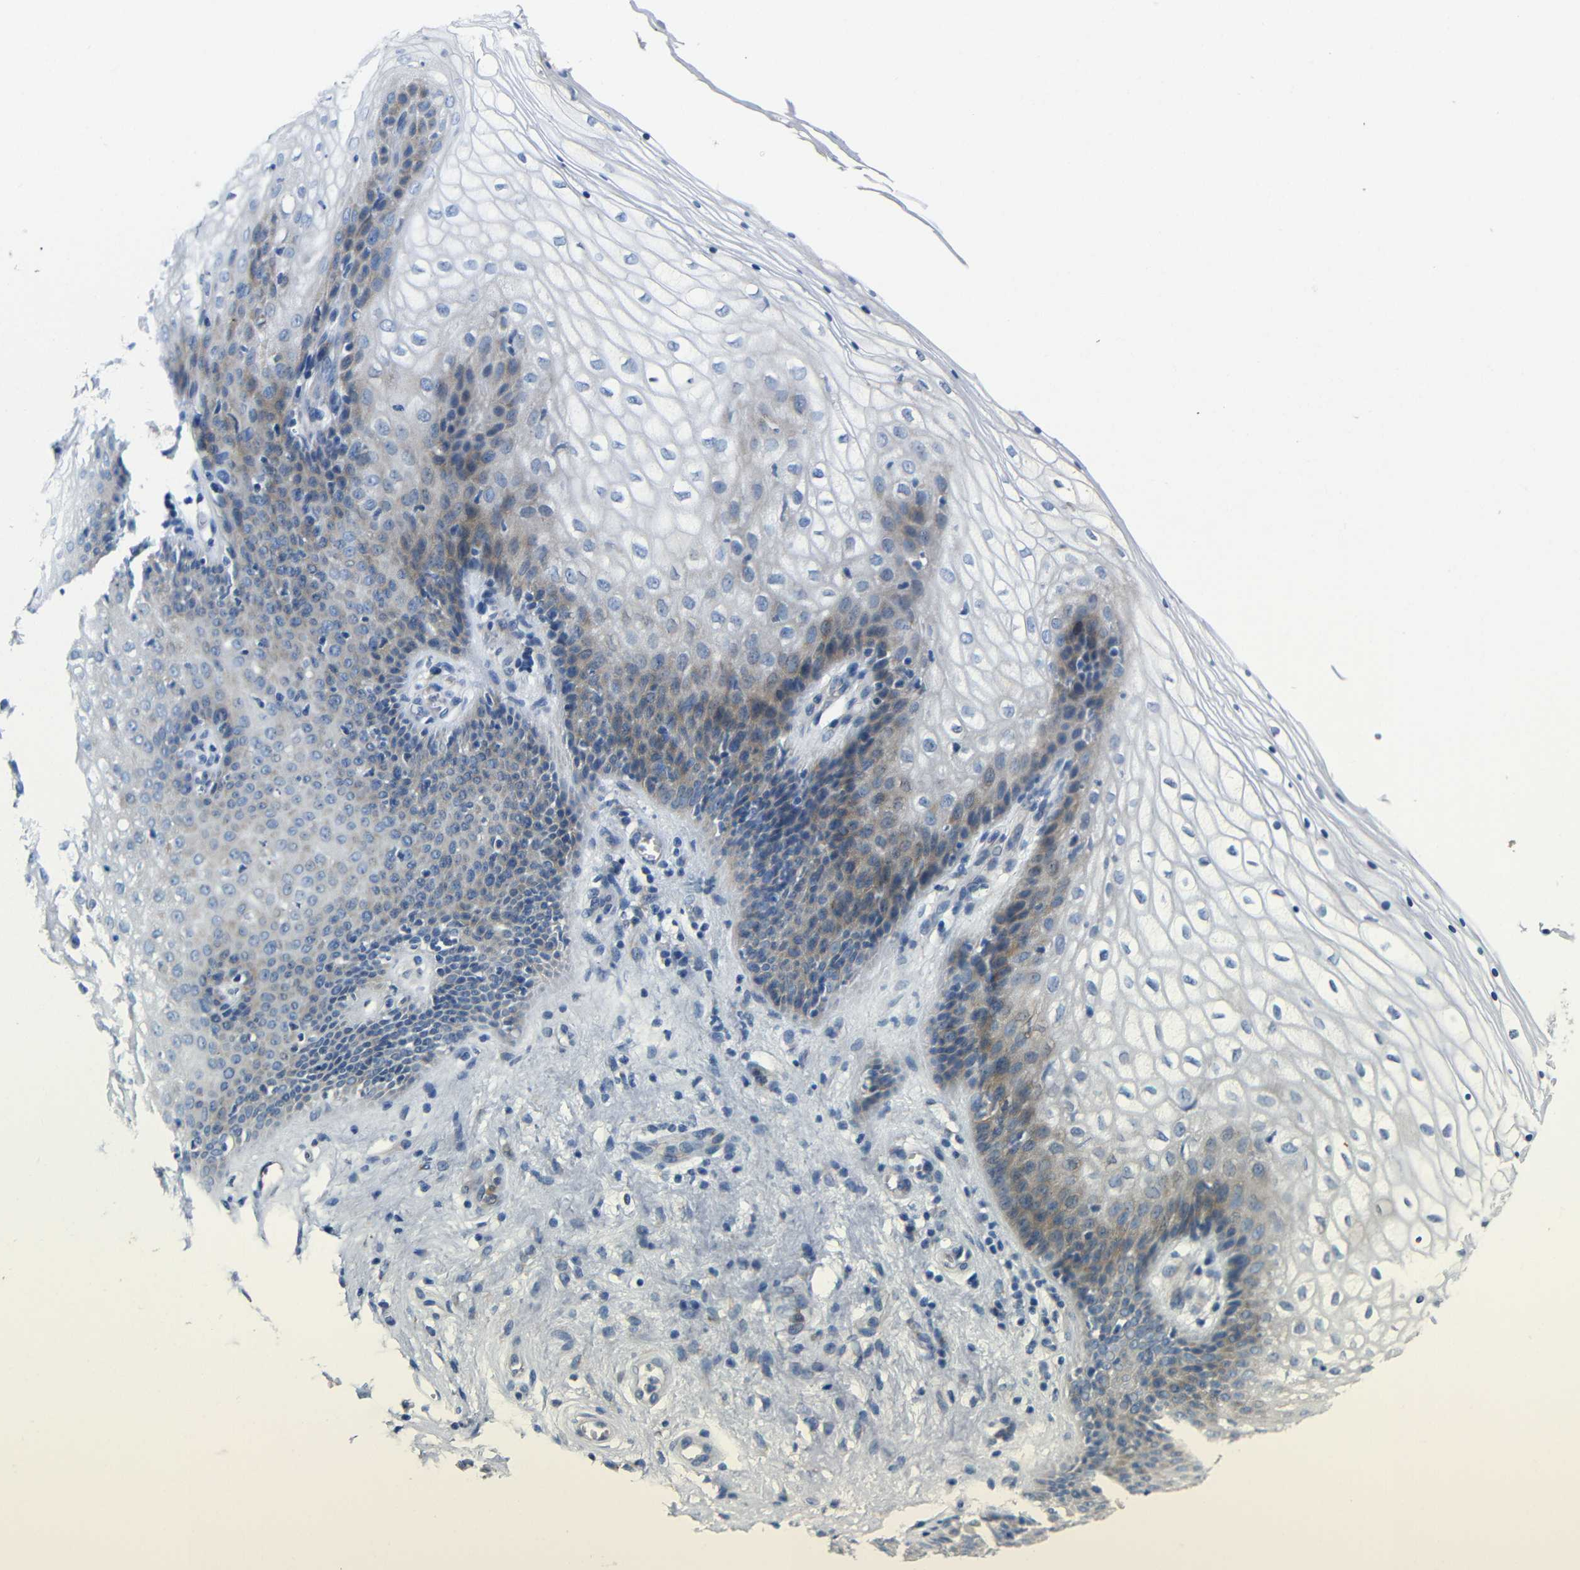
{"staining": {"intensity": "weak", "quantity": "<25%", "location": "cytoplasmic/membranous"}, "tissue": "vagina", "cell_type": "Squamous epithelial cells", "image_type": "normal", "snomed": [{"axis": "morphology", "description": "Normal tissue, NOS"}, {"axis": "topography", "description": "Vagina"}], "caption": "An IHC image of normal vagina is shown. There is no staining in squamous epithelial cells of vagina. (DAB immunohistochemistry, high magnification).", "gene": "ACKR2", "patient": {"sex": "female", "age": 34}}